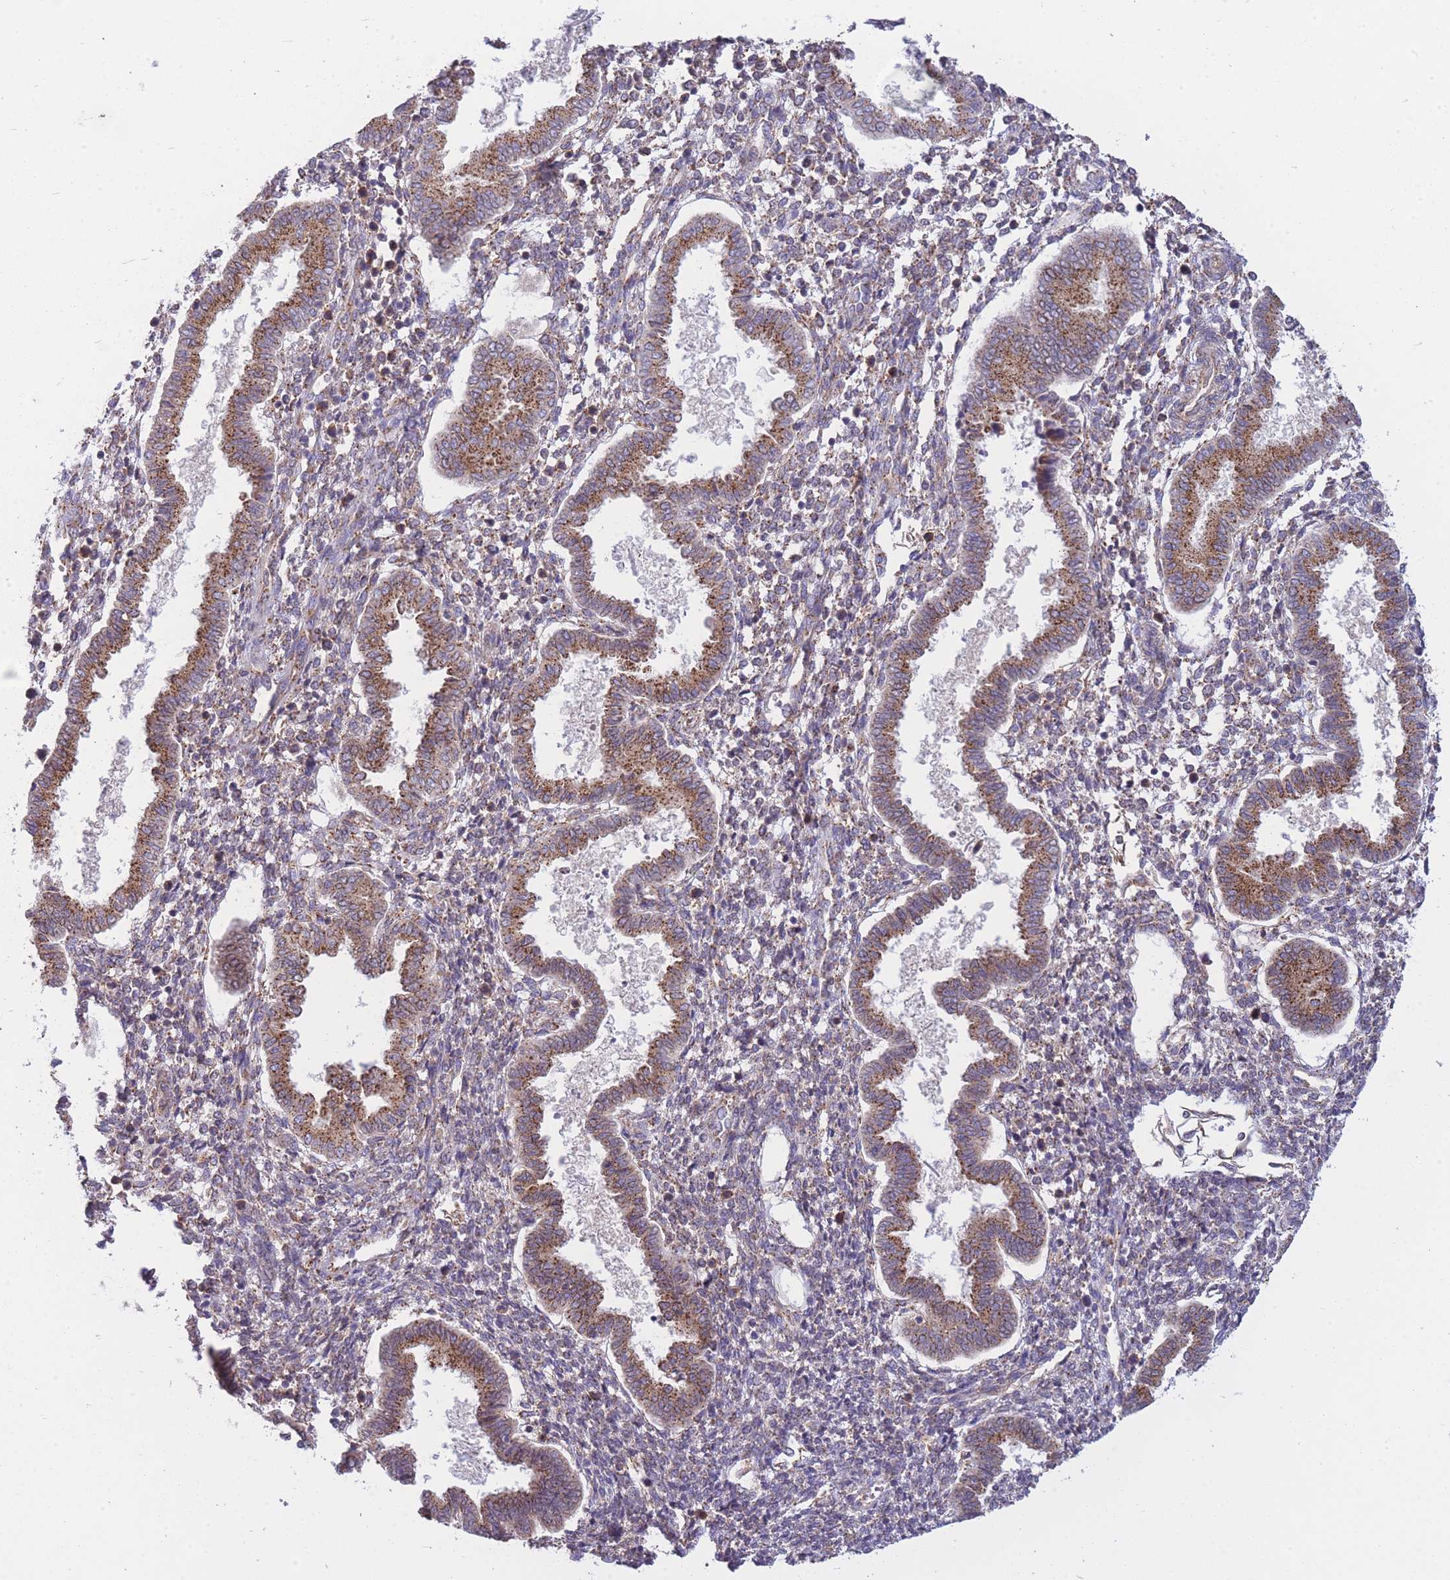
{"staining": {"intensity": "moderate", "quantity": "25%-75%", "location": "cytoplasmic/membranous"}, "tissue": "endometrium", "cell_type": "Cells in endometrial stroma", "image_type": "normal", "snomed": [{"axis": "morphology", "description": "Normal tissue, NOS"}, {"axis": "topography", "description": "Endometrium"}], "caption": "This is an image of IHC staining of benign endometrium, which shows moderate staining in the cytoplasmic/membranous of cells in endometrial stroma.", "gene": "COPG1", "patient": {"sex": "female", "age": 24}}